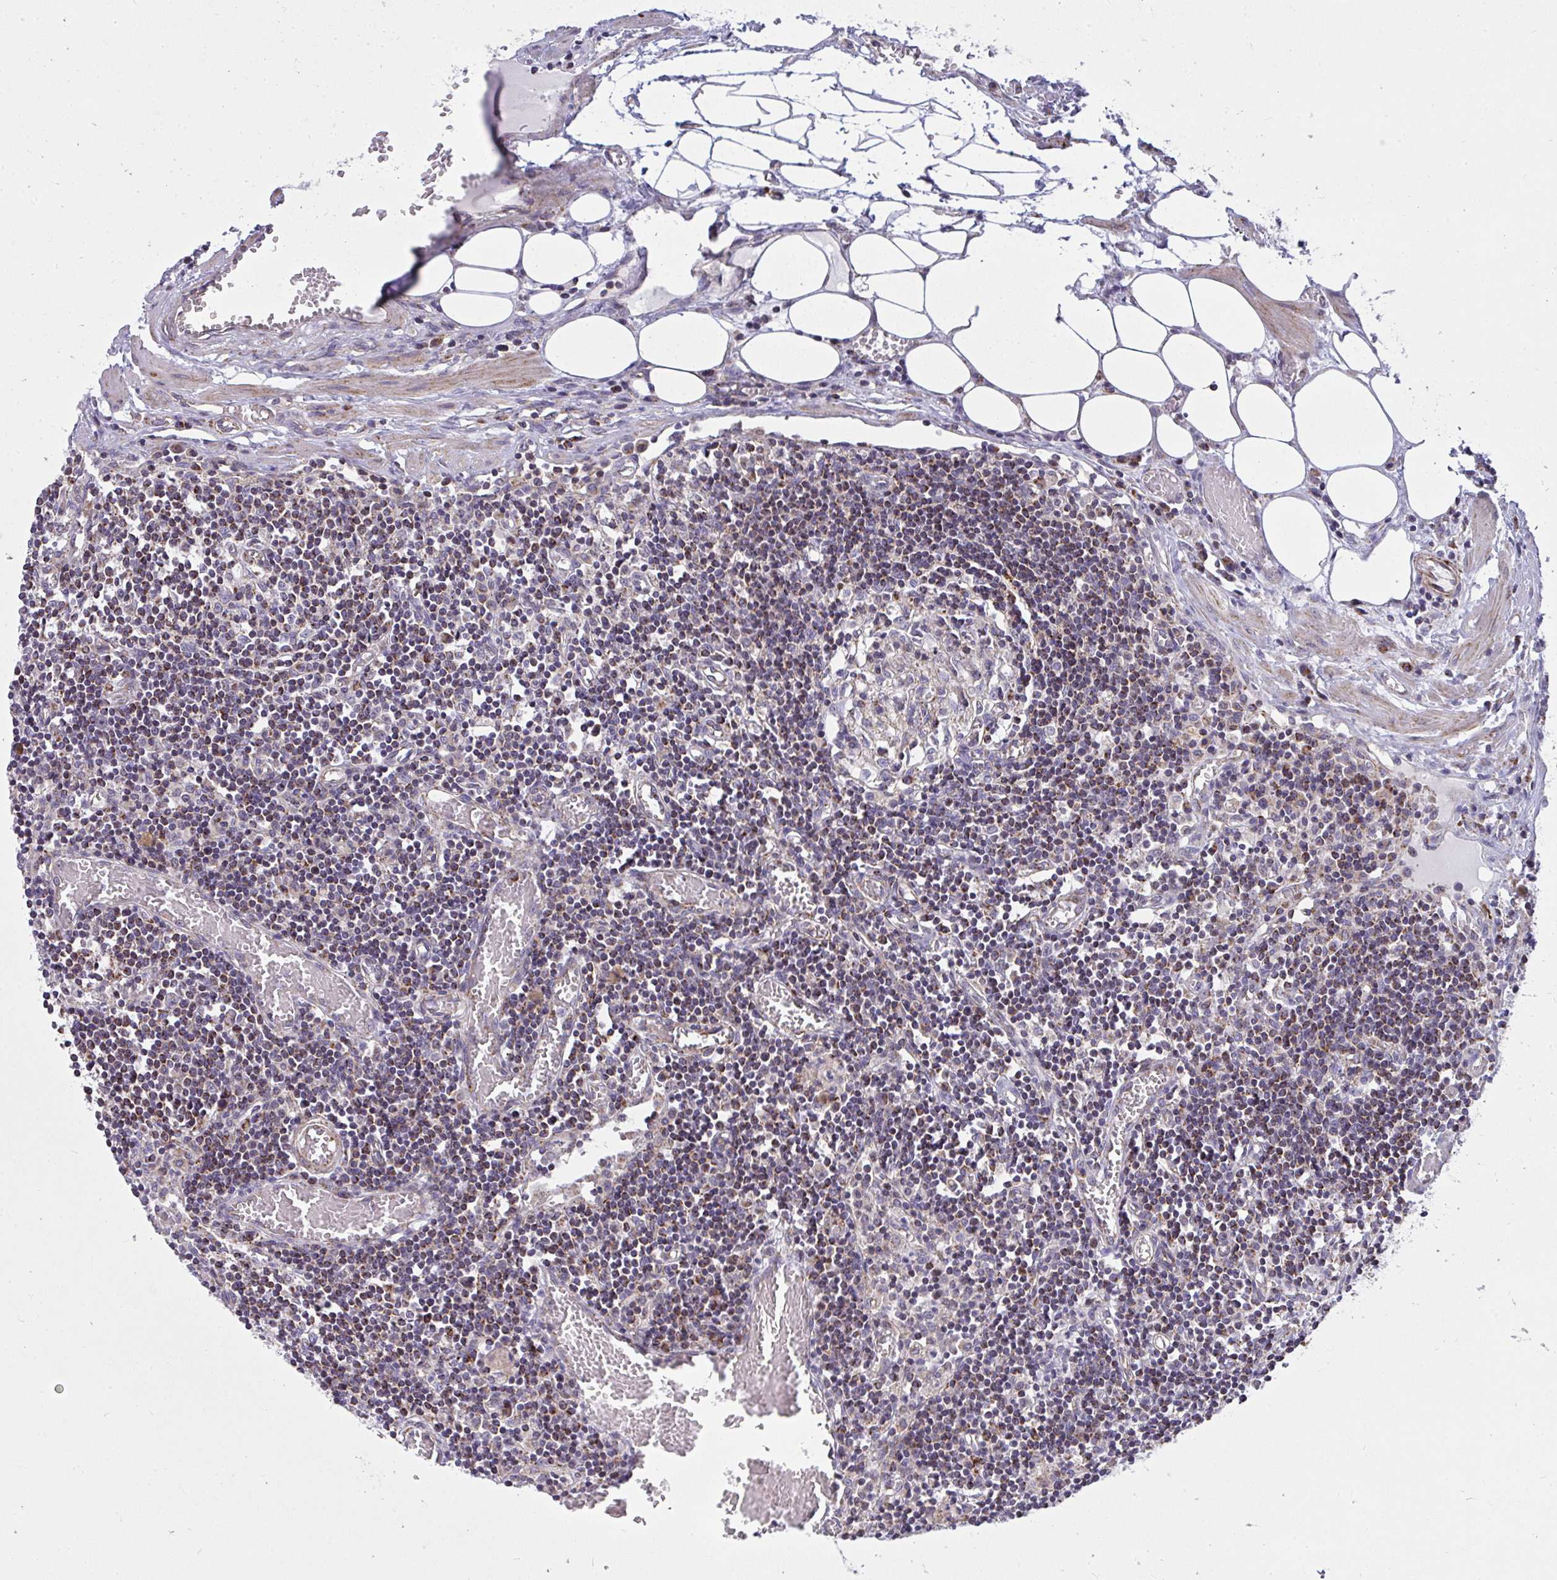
{"staining": {"intensity": "negative", "quantity": "none", "location": "none"}, "tissue": "lymph node", "cell_type": "Germinal center cells", "image_type": "normal", "snomed": [{"axis": "morphology", "description": "Normal tissue, NOS"}, {"axis": "topography", "description": "Lymph node"}], "caption": "Immunohistochemical staining of benign human lymph node exhibits no significant positivity in germinal center cells.", "gene": "SRRM4", "patient": {"sex": "male", "age": 66}}